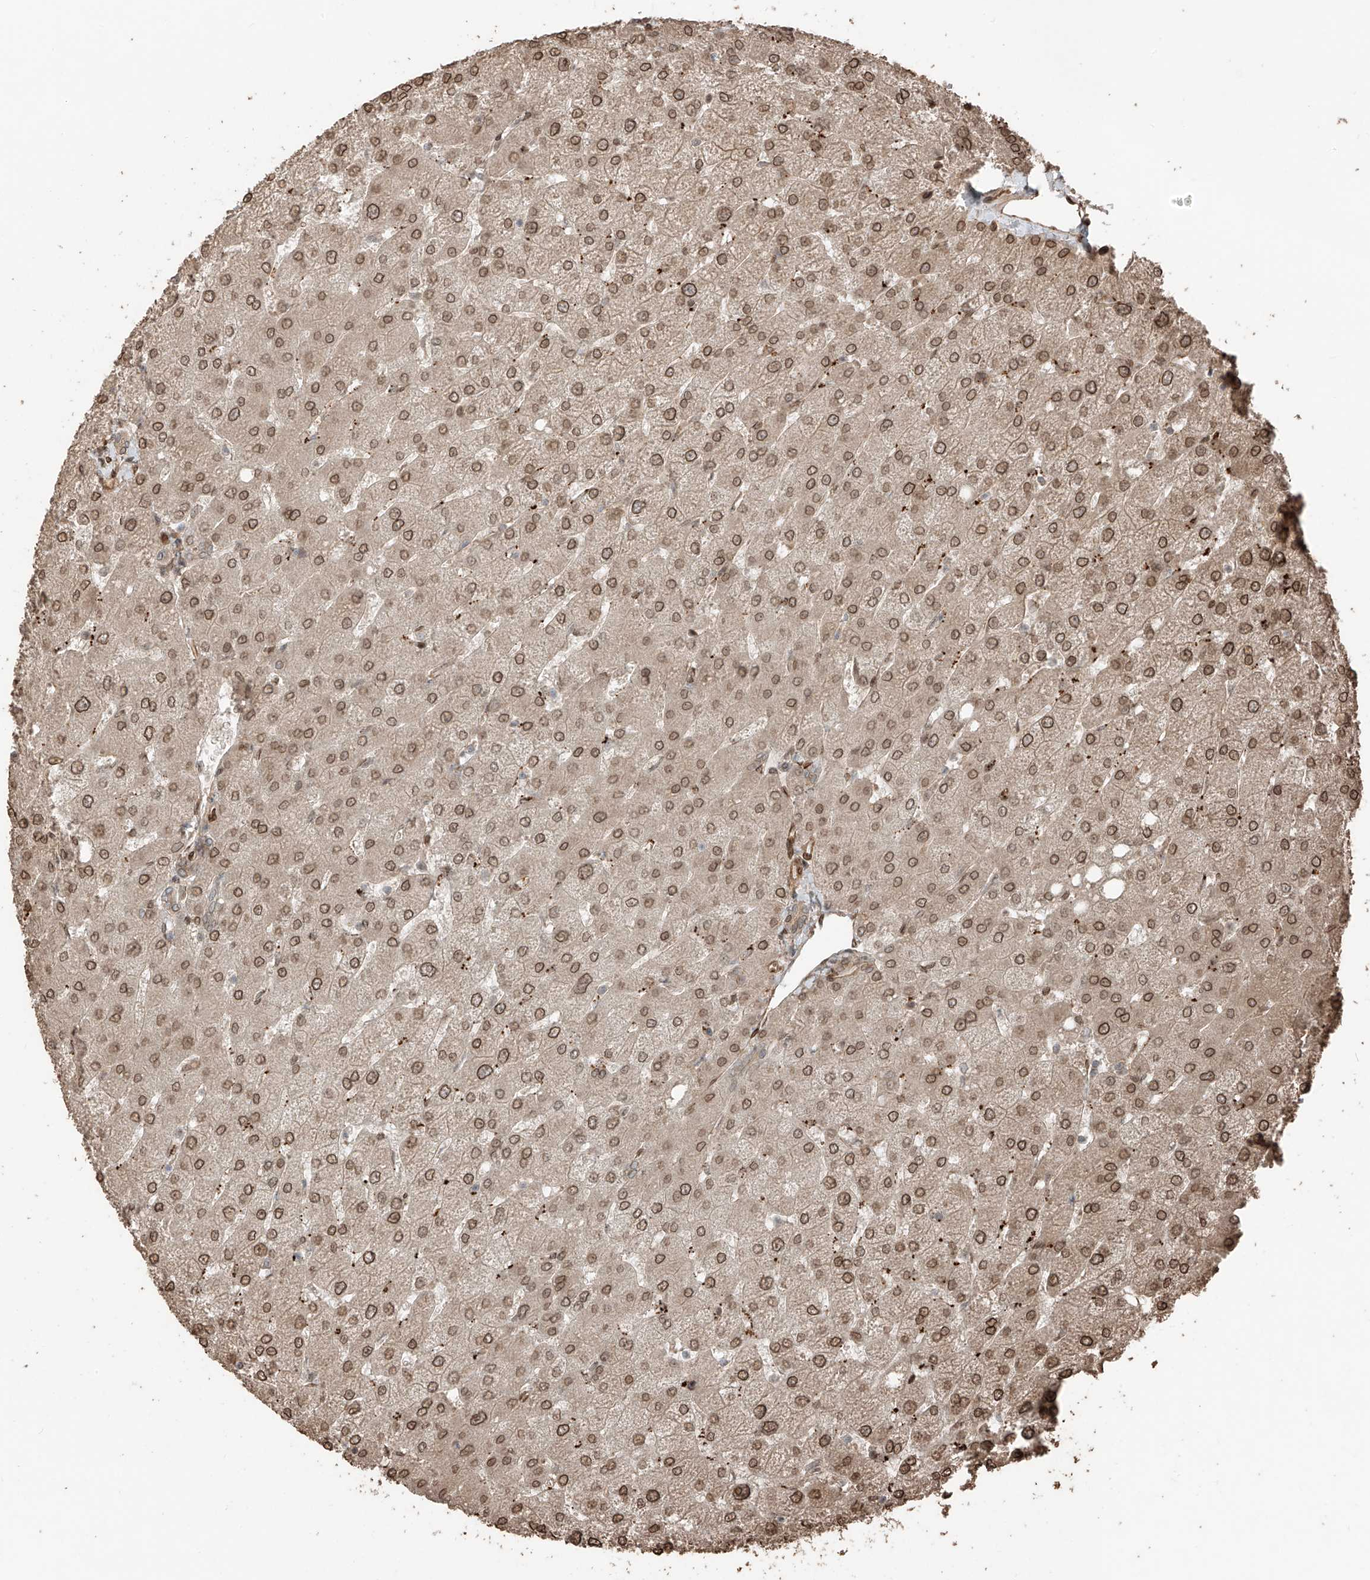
{"staining": {"intensity": "negative", "quantity": "none", "location": "none"}, "tissue": "liver", "cell_type": "Cholangiocytes", "image_type": "normal", "snomed": [{"axis": "morphology", "description": "Normal tissue, NOS"}, {"axis": "topography", "description": "Liver"}], "caption": "The immunohistochemistry micrograph has no significant staining in cholangiocytes of liver.", "gene": "CEP162", "patient": {"sex": "female", "age": 54}}